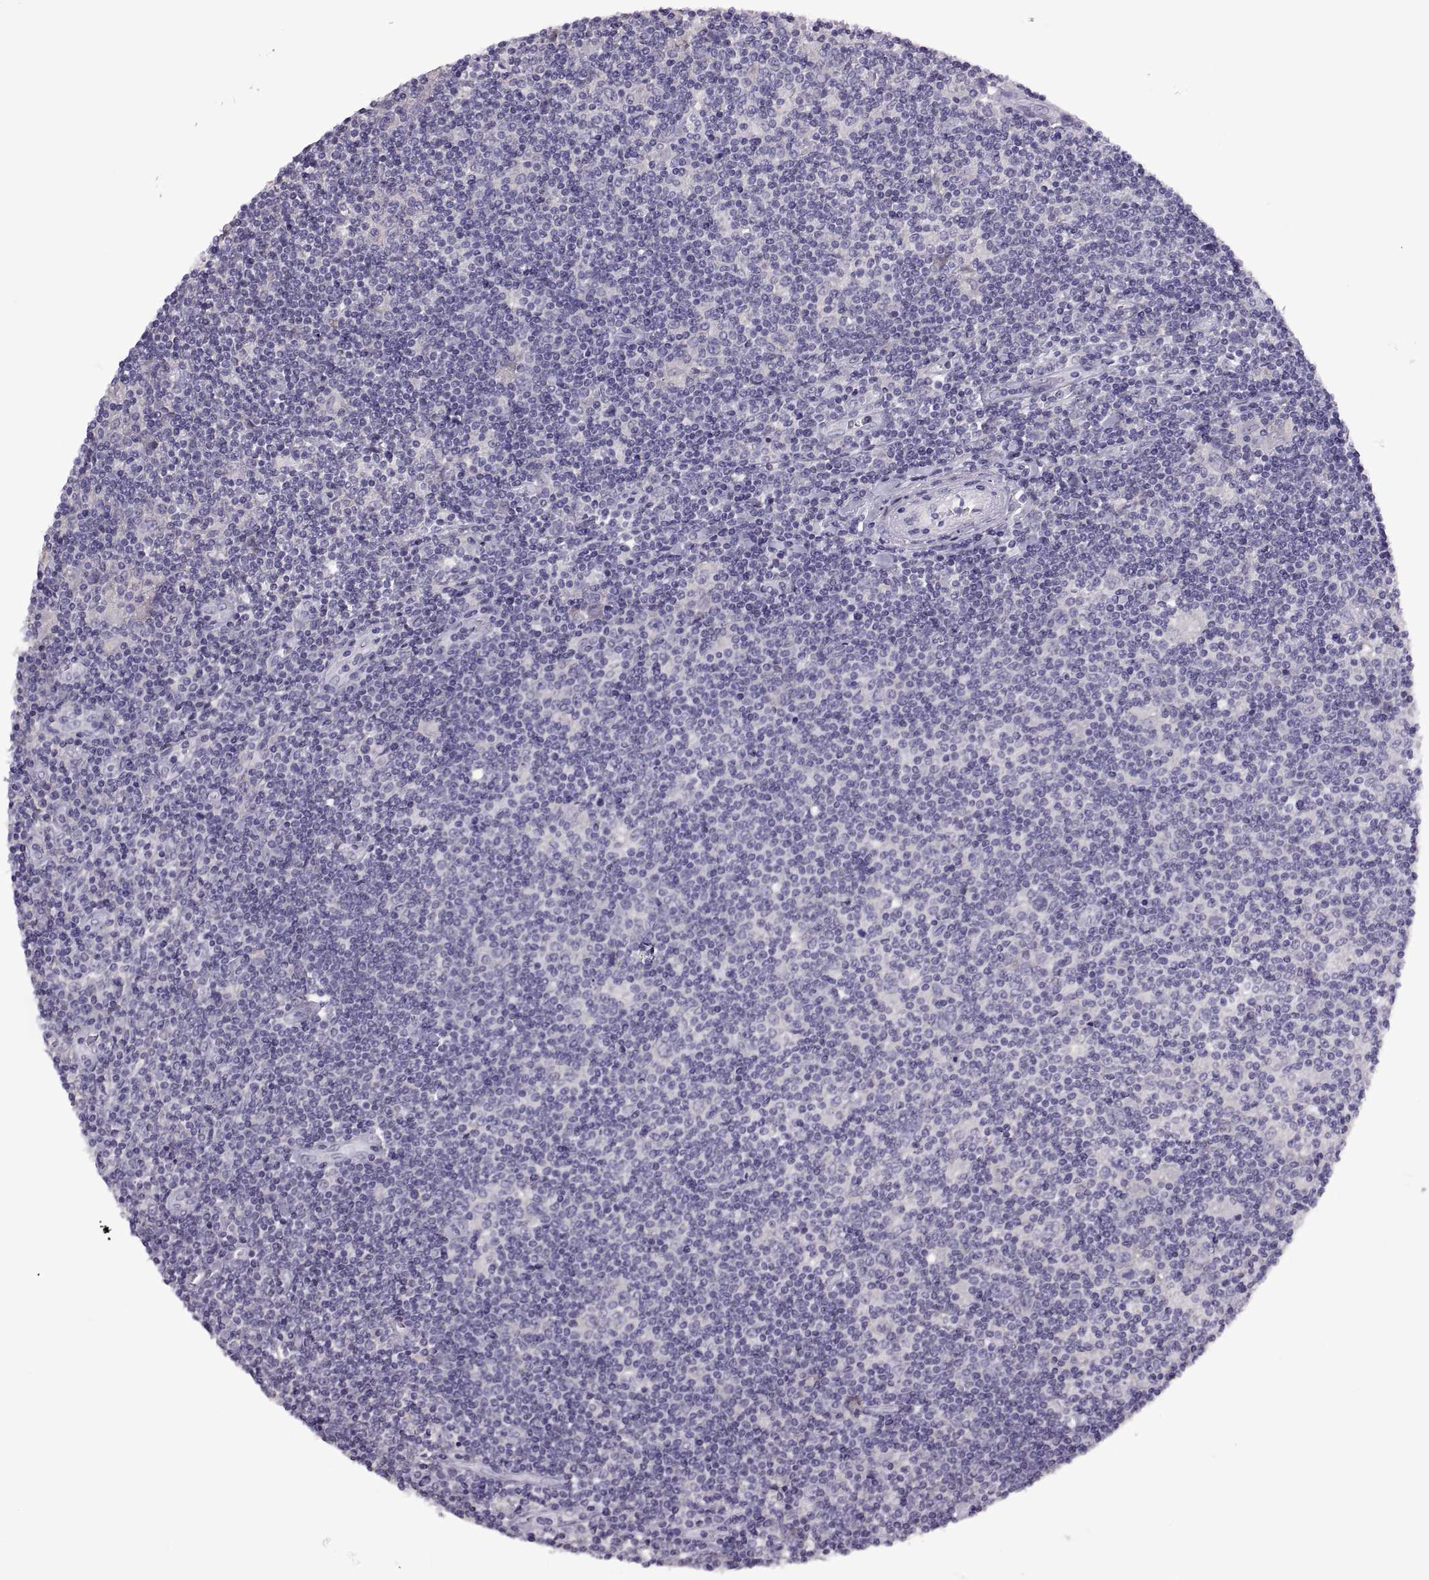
{"staining": {"intensity": "negative", "quantity": "none", "location": "none"}, "tissue": "lymphoma", "cell_type": "Tumor cells", "image_type": "cancer", "snomed": [{"axis": "morphology", "description": "Hodgkin's disease, NOS"}, {"axis": "topography", "description": "Lymph node"}], "caption": "Immunohistochemistry (IHC) micrograph of human lymphoma stained for a protein (brown), which shows no staining in tumor cells.", "gene": "TBX19", "patient": {"sex": "male", "age": 40}}